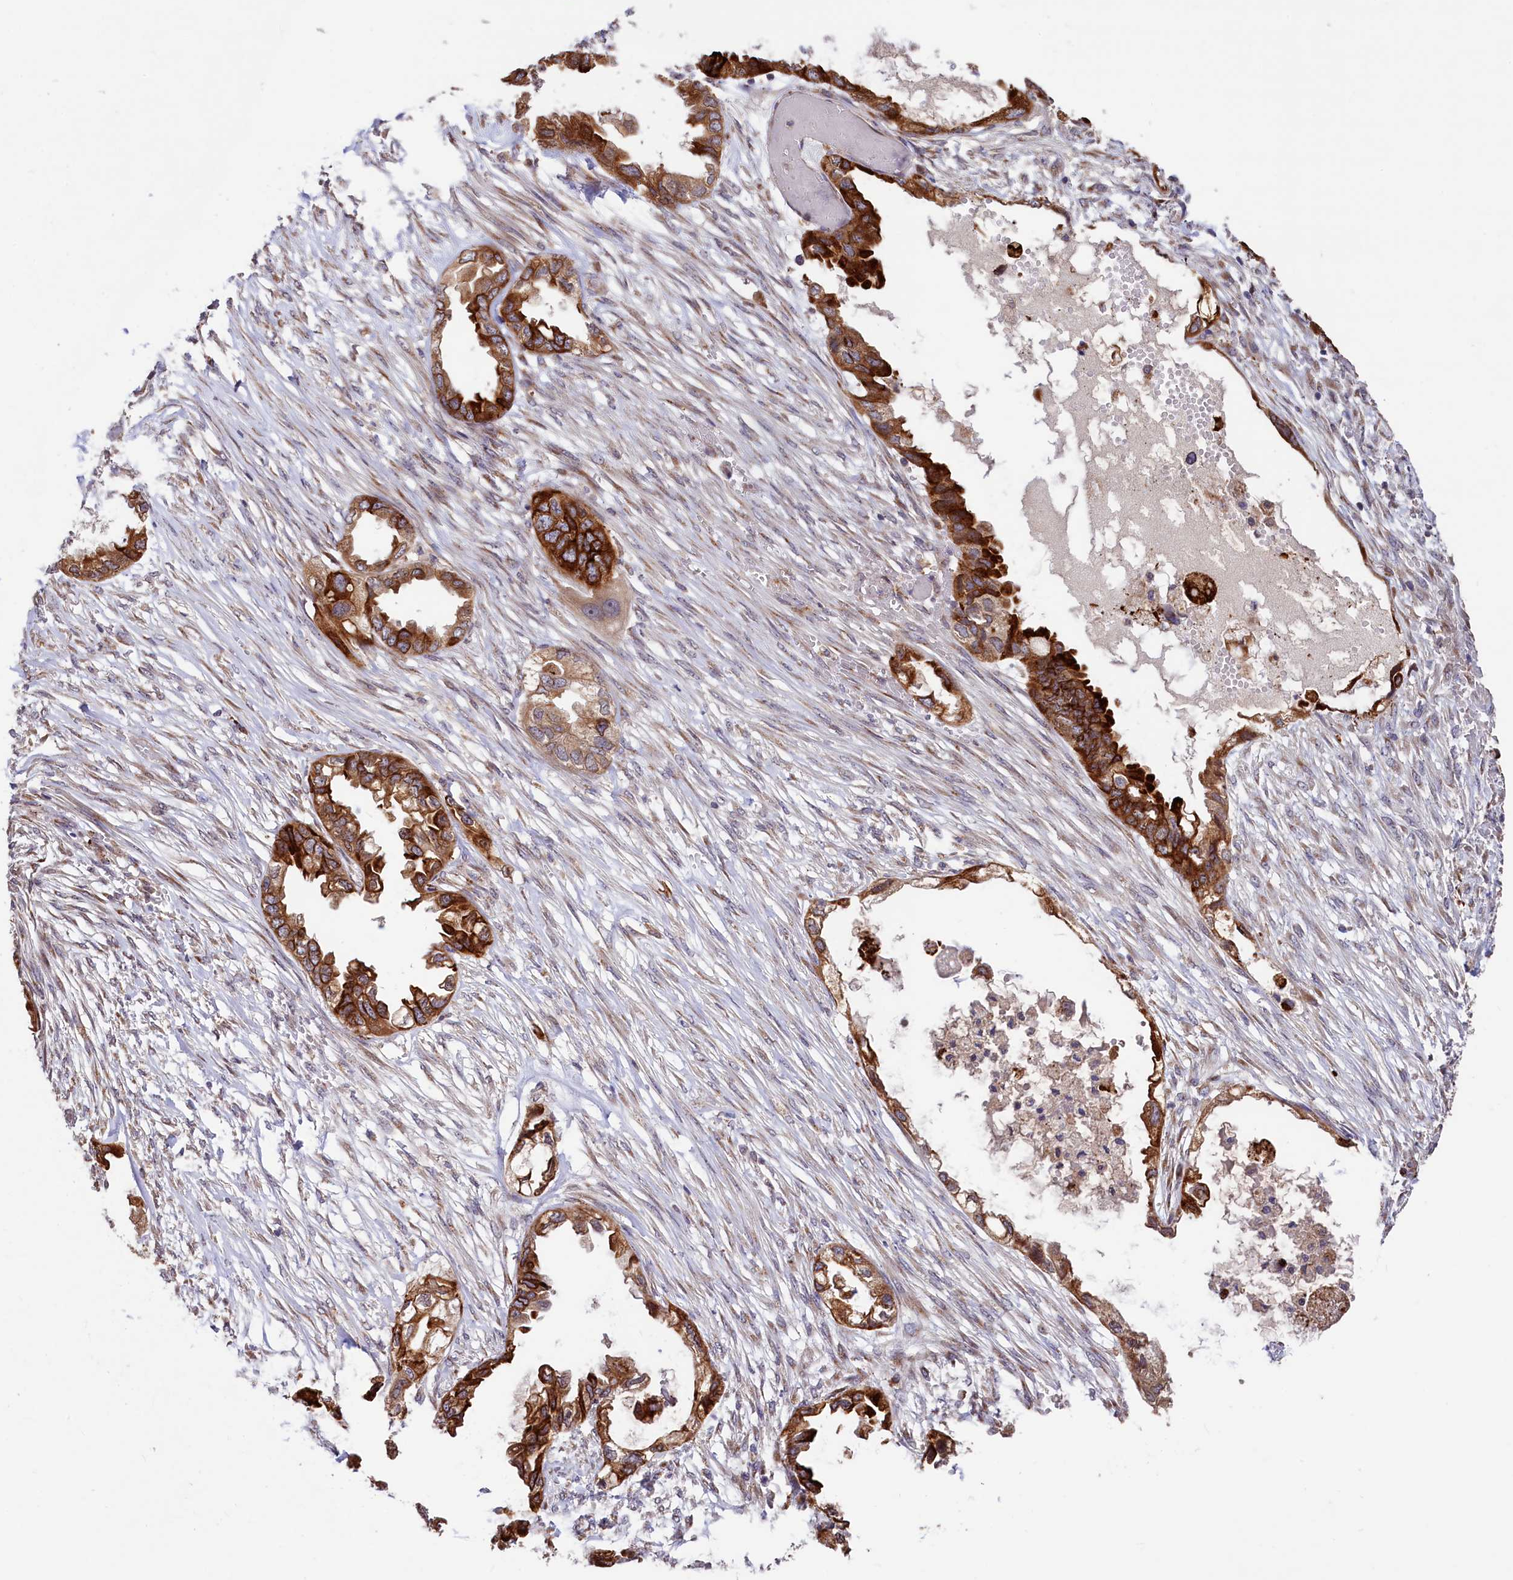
{"staining": {"intensity": "strong", "quantity": ">75%", "location": "cytoplasmic/membranous"}, "tissue": "endometrial cancer", "cell_type": "Tumor cells", "image_type": "cancer", "snomed": [{"axis": "morphology", "description": "Adenocarcinoma, NOS"}, {"axis": "morphology", "description": "Adenocarcinoma, metastatic, NOS"}, {"axis": "topography", "description": "Adipose tissue"}, {"axis": "topography", "description": "Endometrium"}], "caption": "Protein staining by IHC shows strong cytoplasmic/membranous expression in about >75% of tumor cells in endometrial cancer (adenocarcinoma).", "gene": "C5orf15", "patient": {"sex": "female", "age": 67}}